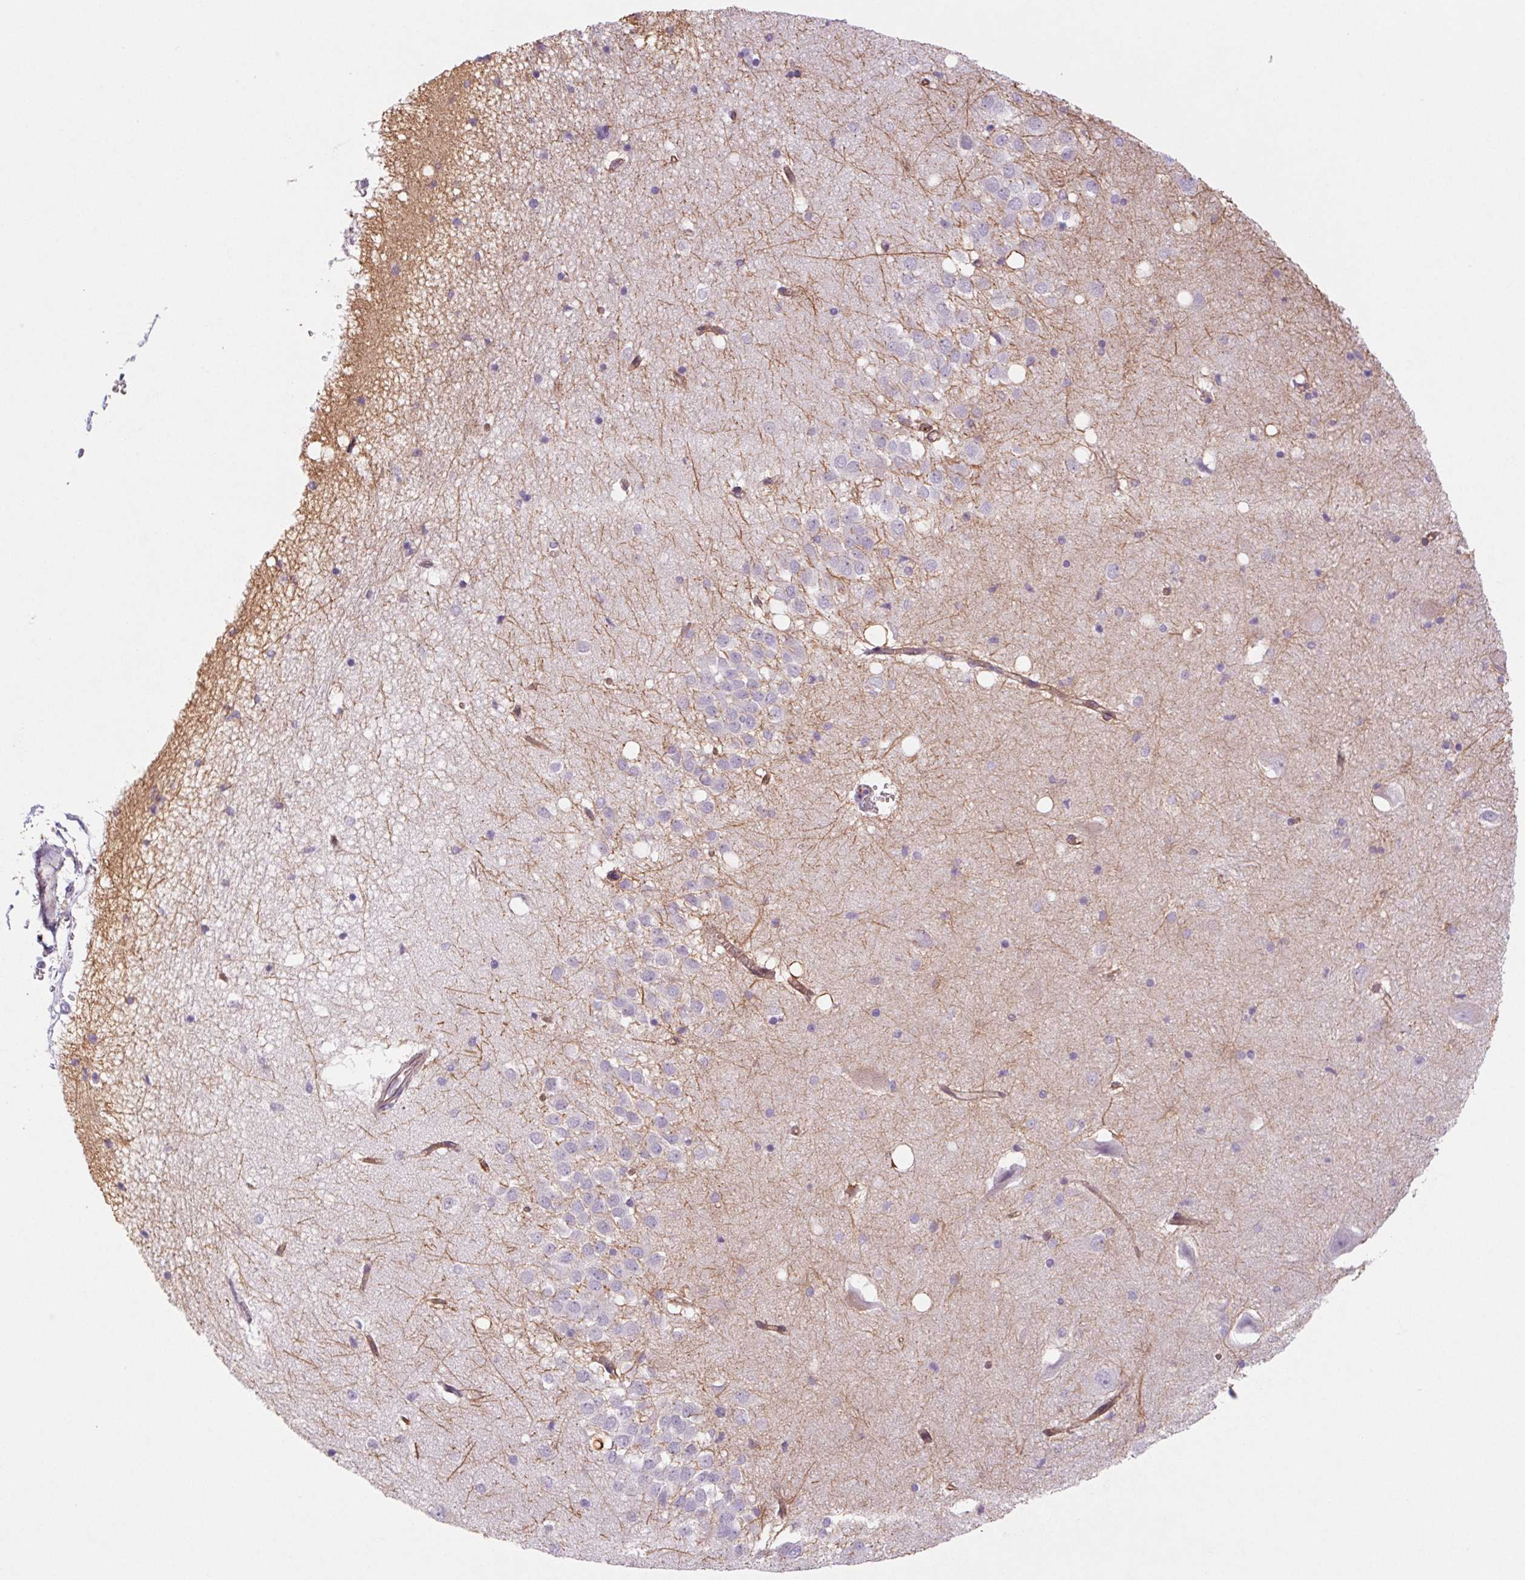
{"staining": {"intensity": "negative", "quantity": "none", "location": "none"}, "tissue": "hippocampus", "cell_type": "Glial cells", "image_type": "normal", "snomed": [{"axis": "morphology", "description": "Normal tissue, NOS"}, {"axis": "topography", "description": "Hippocampus"}], "caption": "Protein analysis of benign hippocampus reveals no significant expression in glial cells.", "gene": "MS4A13", "patient": {"sex": "male", "age": 58}}